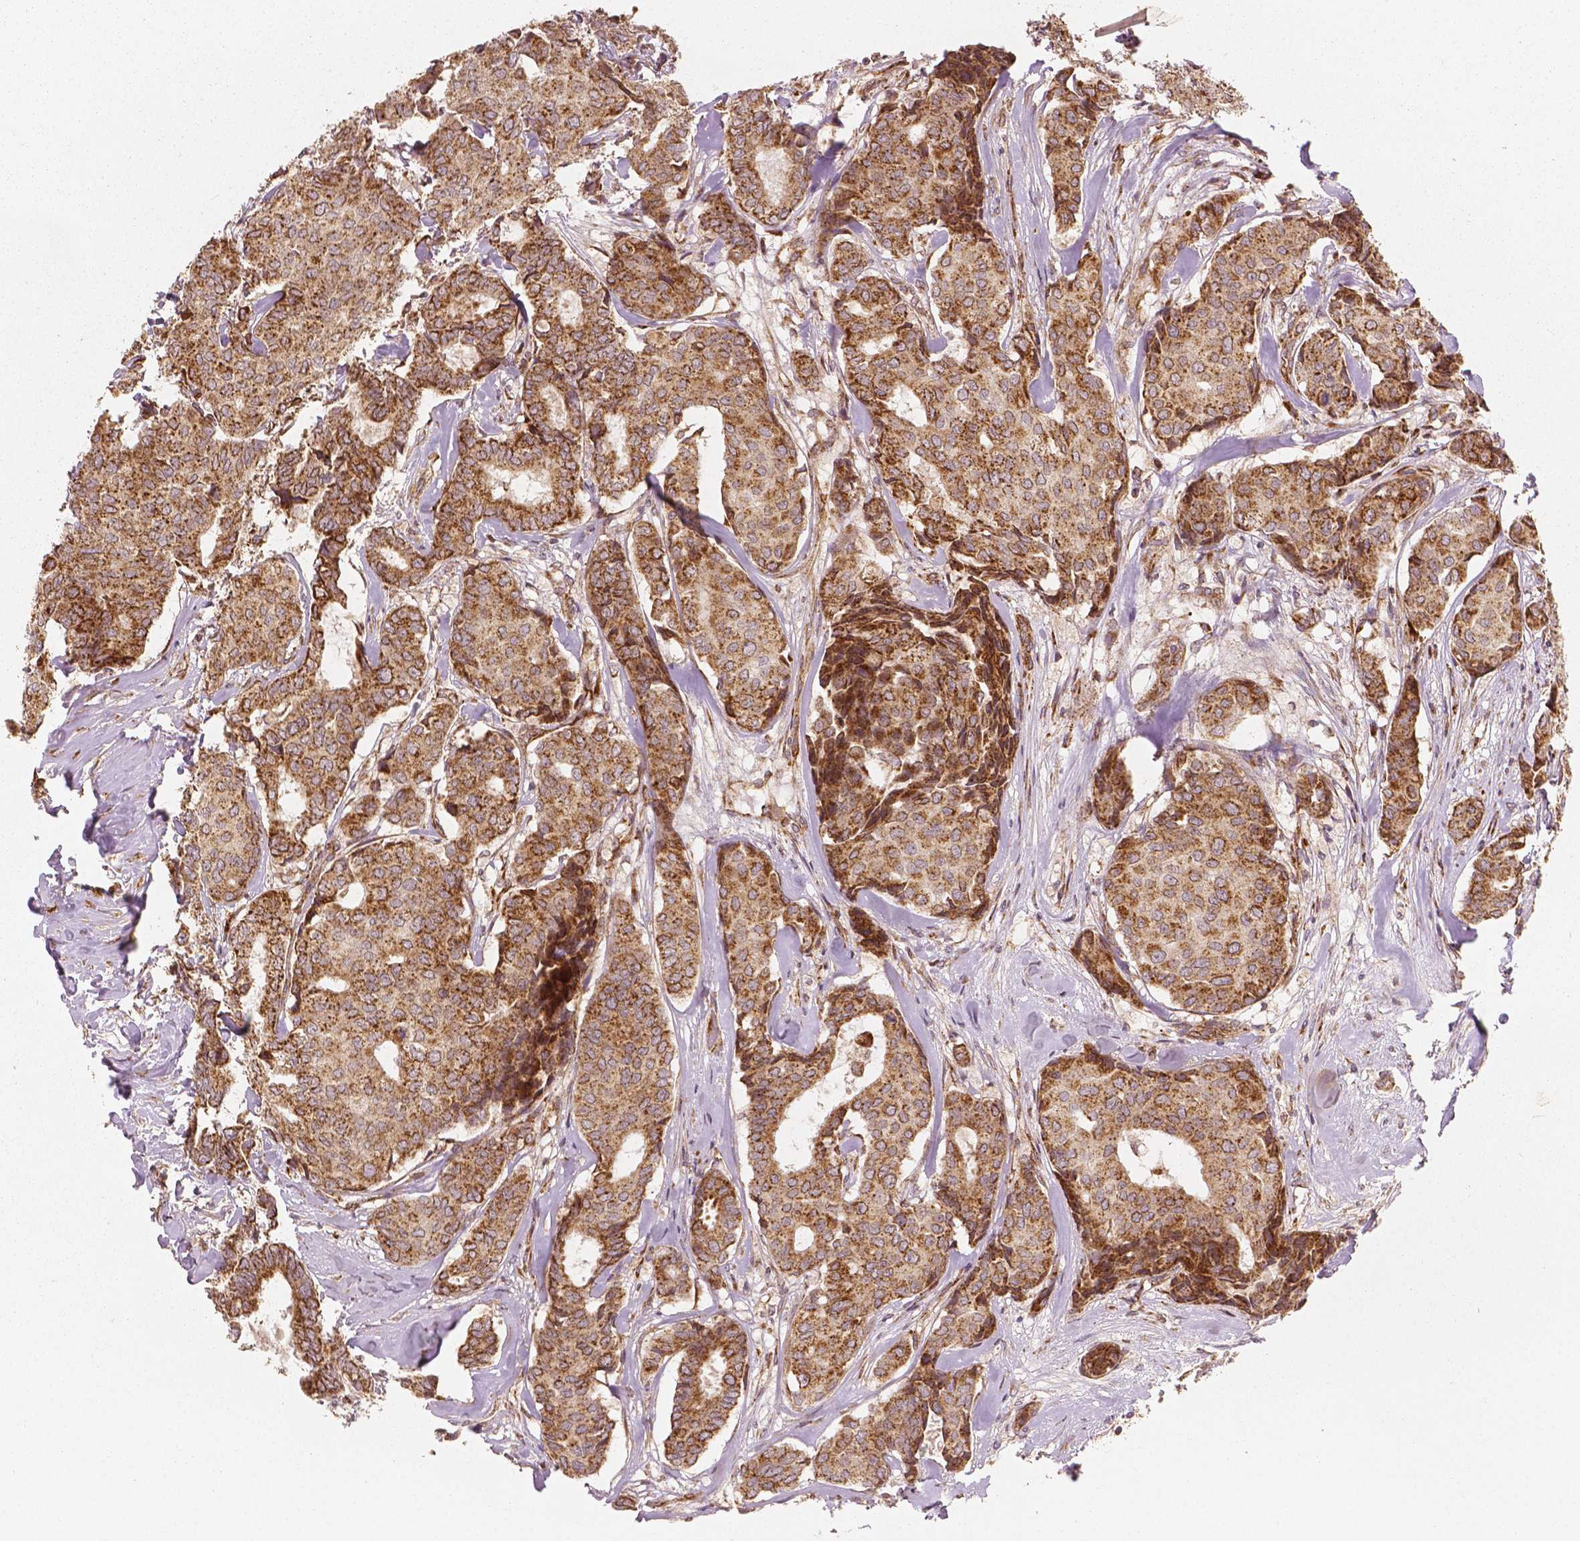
{"staining": {"intensity": "moderate", "quantity": ">75%", "location": "cytoplasmic/membranous"}, "tissue": "breast cancer", "cell_type": "Tumor cells", "image_type": "cancer", "snomed": [{"axis": "morphology", "description": "Duct carcinoma"}, {"axis": "topography", "description": "Breast"}], "caption": "This micrograph reveals immunohistochemistry staining of human intraductal carcinoma (breast), with medium moderate cytoplasmic/membranous positivity in approximately >75% of tumor cells.", "gene": "PGAM5", "patient": {"sex": "female", "age": 75}}